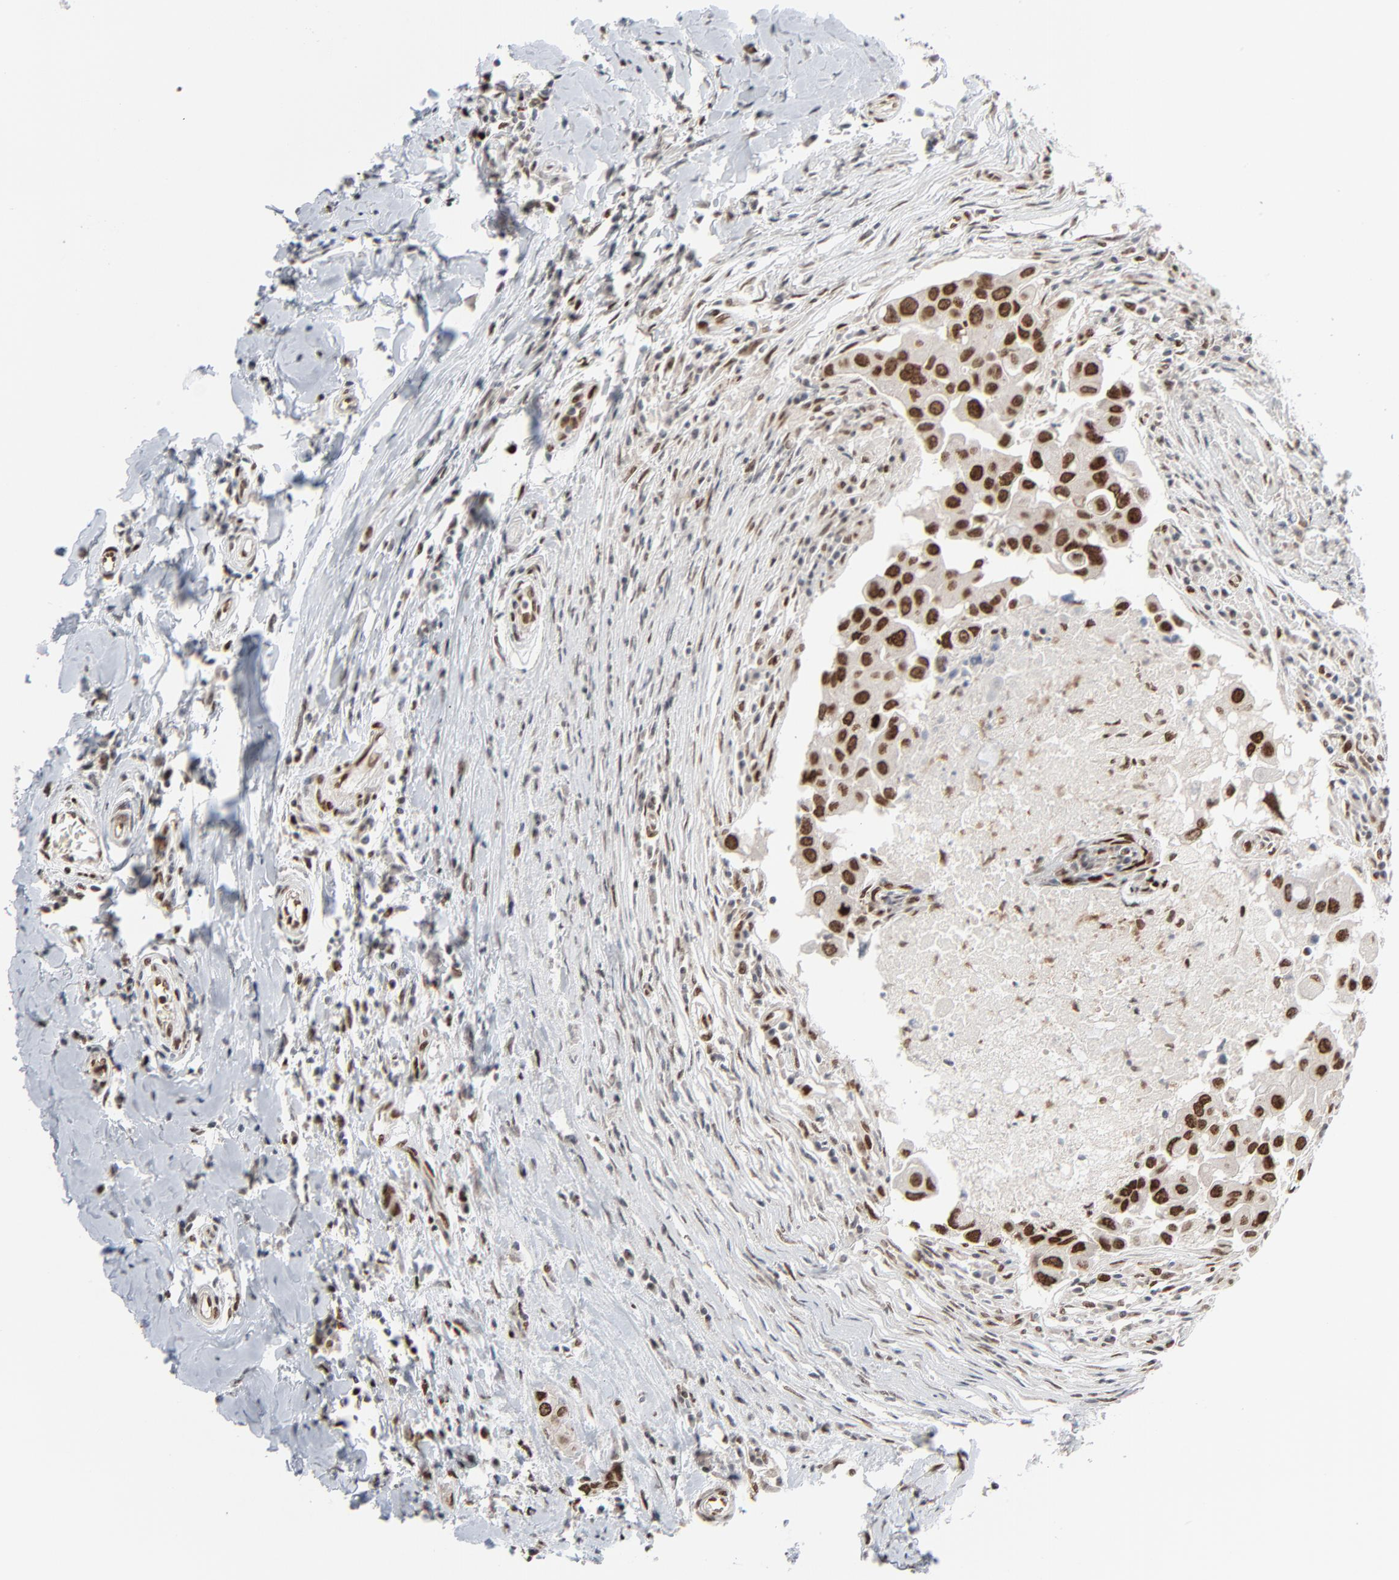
{"staining": {"intensity": "strong", "quantity": ">75%", "location": "nuclear"}, "tissue": "breast cancer", "cell_type": "Tumor cells", "image_type": "cancer", "snomed": [{"axis": "morphology", "description": "Duct carcinoma"}, {"axis": "topography", "description": "Breast"}], "caption": "An immunohistochemistry (IHC) histopathology image of neoplastic tissue is shown. Protein staining in brown shows strong nuclear positivity in breast cancer within tumor cells. (DAB IHC with brightfield microscopy, high magnification).", "gene": "CUX1", "patient": {"sex": "female", "age": 27}}